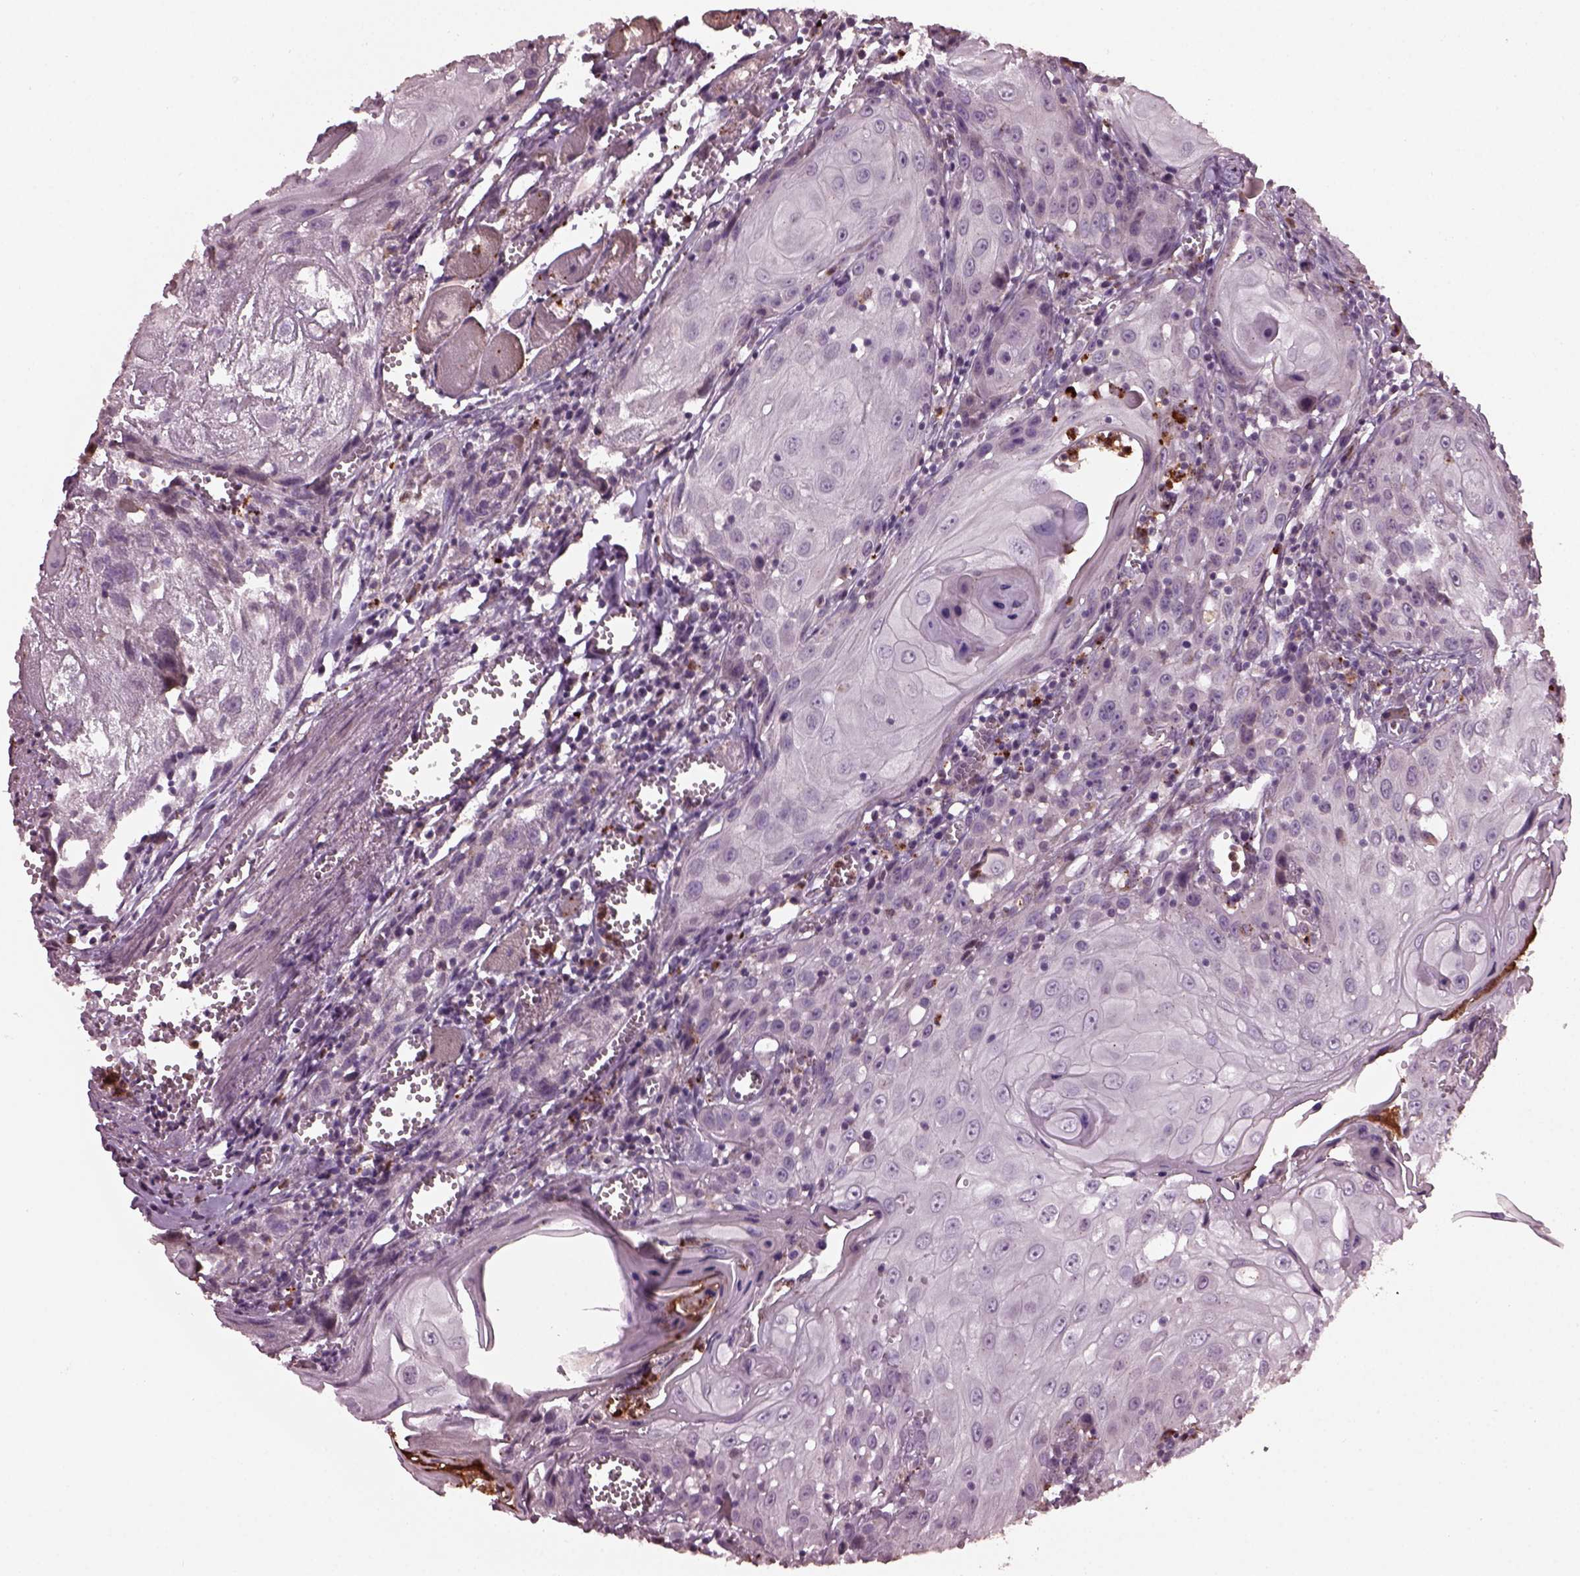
{"staining": {"intensity": "negative", "quantity": "none", "location": "none"}, "tissue": "head and neck cancer", "cell_type": "Tumor cells", "image_type": "cancer", "snomed": [{"axis": "morphology", "description": "Squamous cell carcinoma, NOS"}, {"axis": "topography", "description": "Head-Neck"}], "caption": "There is no significant staining in tumor cells of head and neck cancer. The staining was performed using DAB (3,3'-diaminobenzidine) to visualize the protein expression in brown, while the nuclei were stained in blue with hematoxylin (Magnification: 20x).", "gene": "RUFY3", "patient": {"sex": "female", "age": 80}}